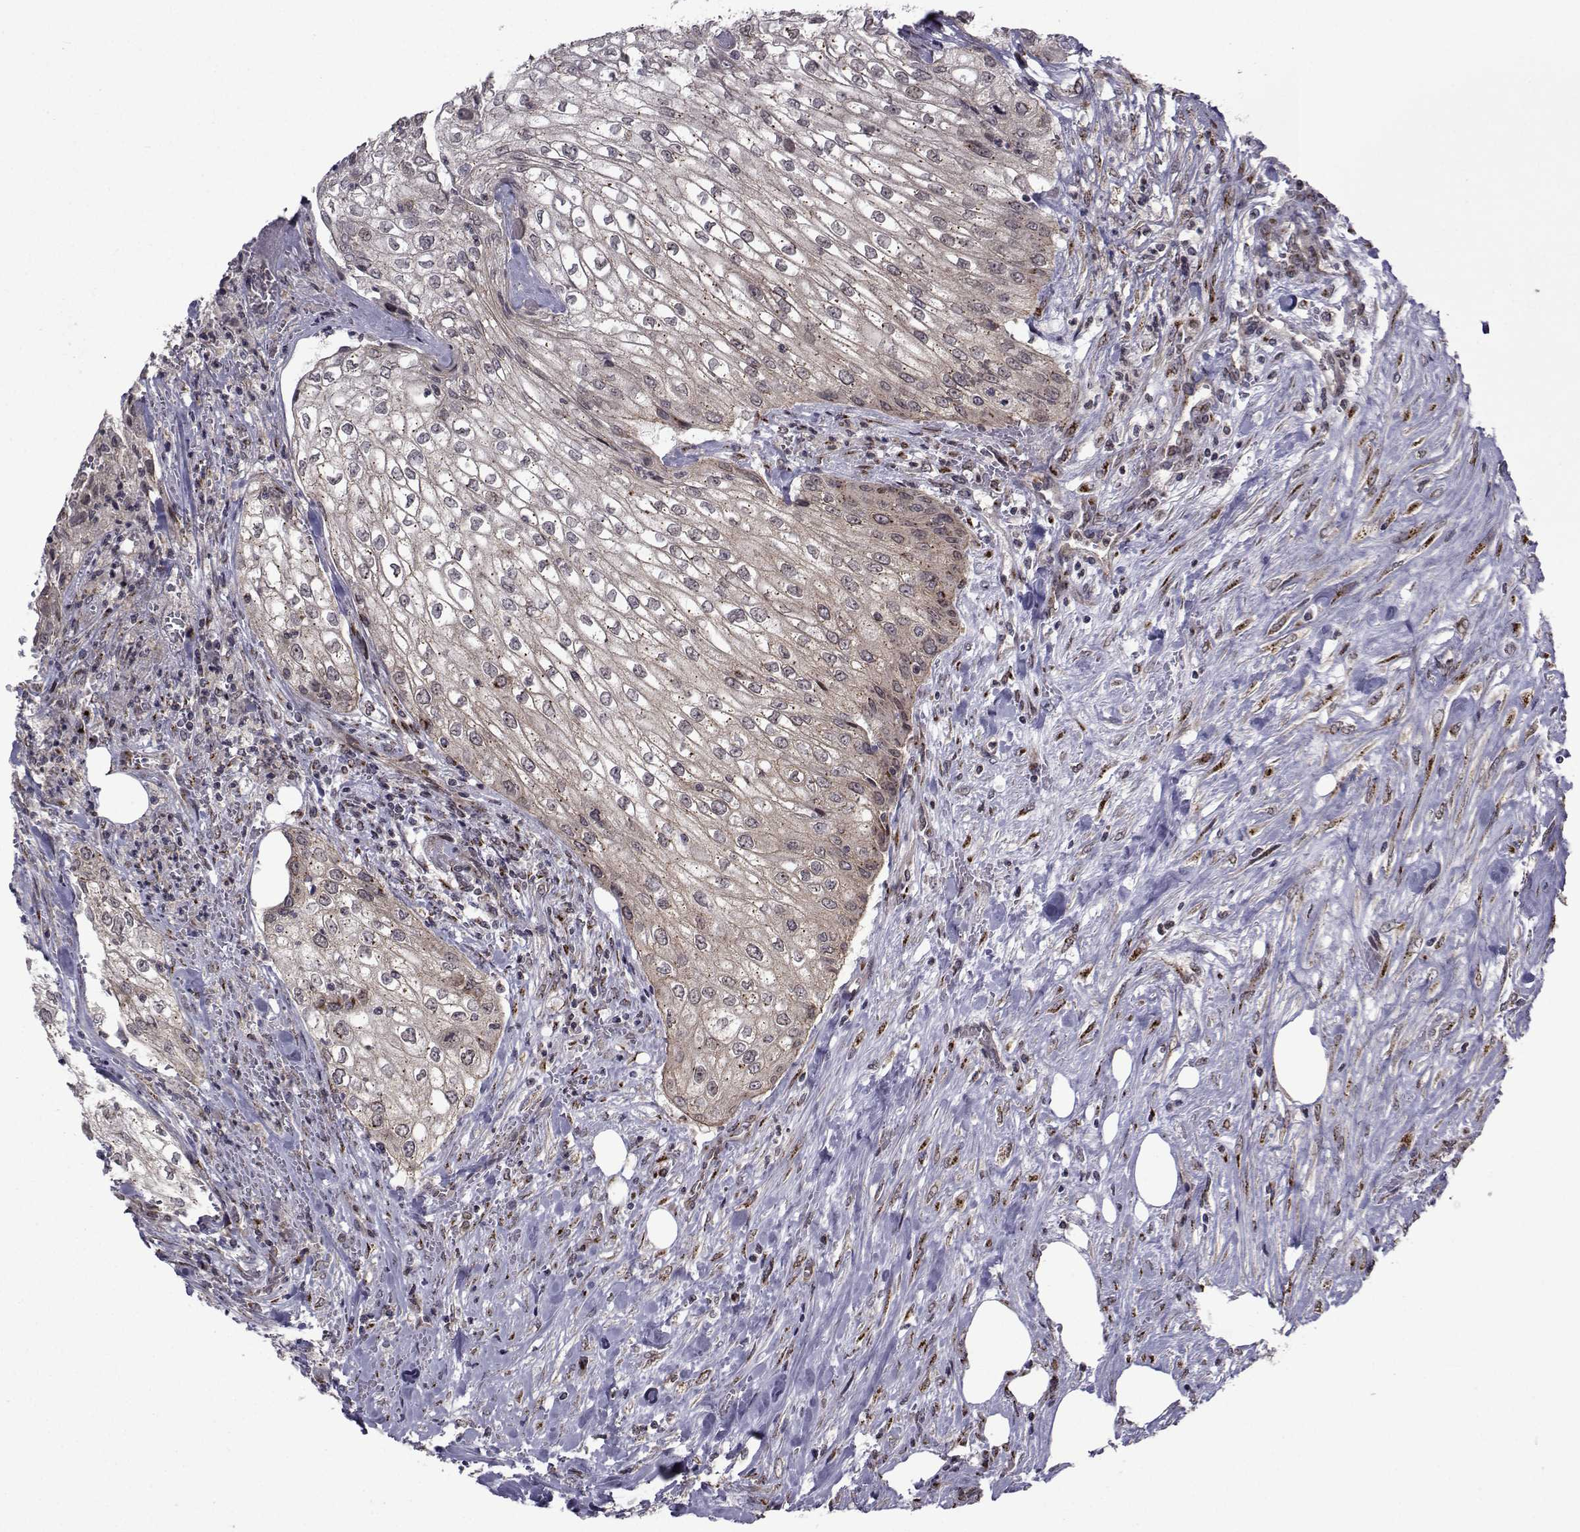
{"staining": {"intensity": "negative", "quantity": "none", "location": "none"}, "tissue": "urothelial cancer", "cell_type": "Tumor cells", "image_type": "cancer", "snomed": [{"axis": "morphology", "description": "Urothelial carcinoma, High grade"}, {"axis": "topography", "description": "Urinary bladder"}], "caption": "IHC of urothelial cancer exhibits no positivity in tumor cells.", "gene": "ATP6V1C2", "patient": {"sex": "male", "age": 62}}